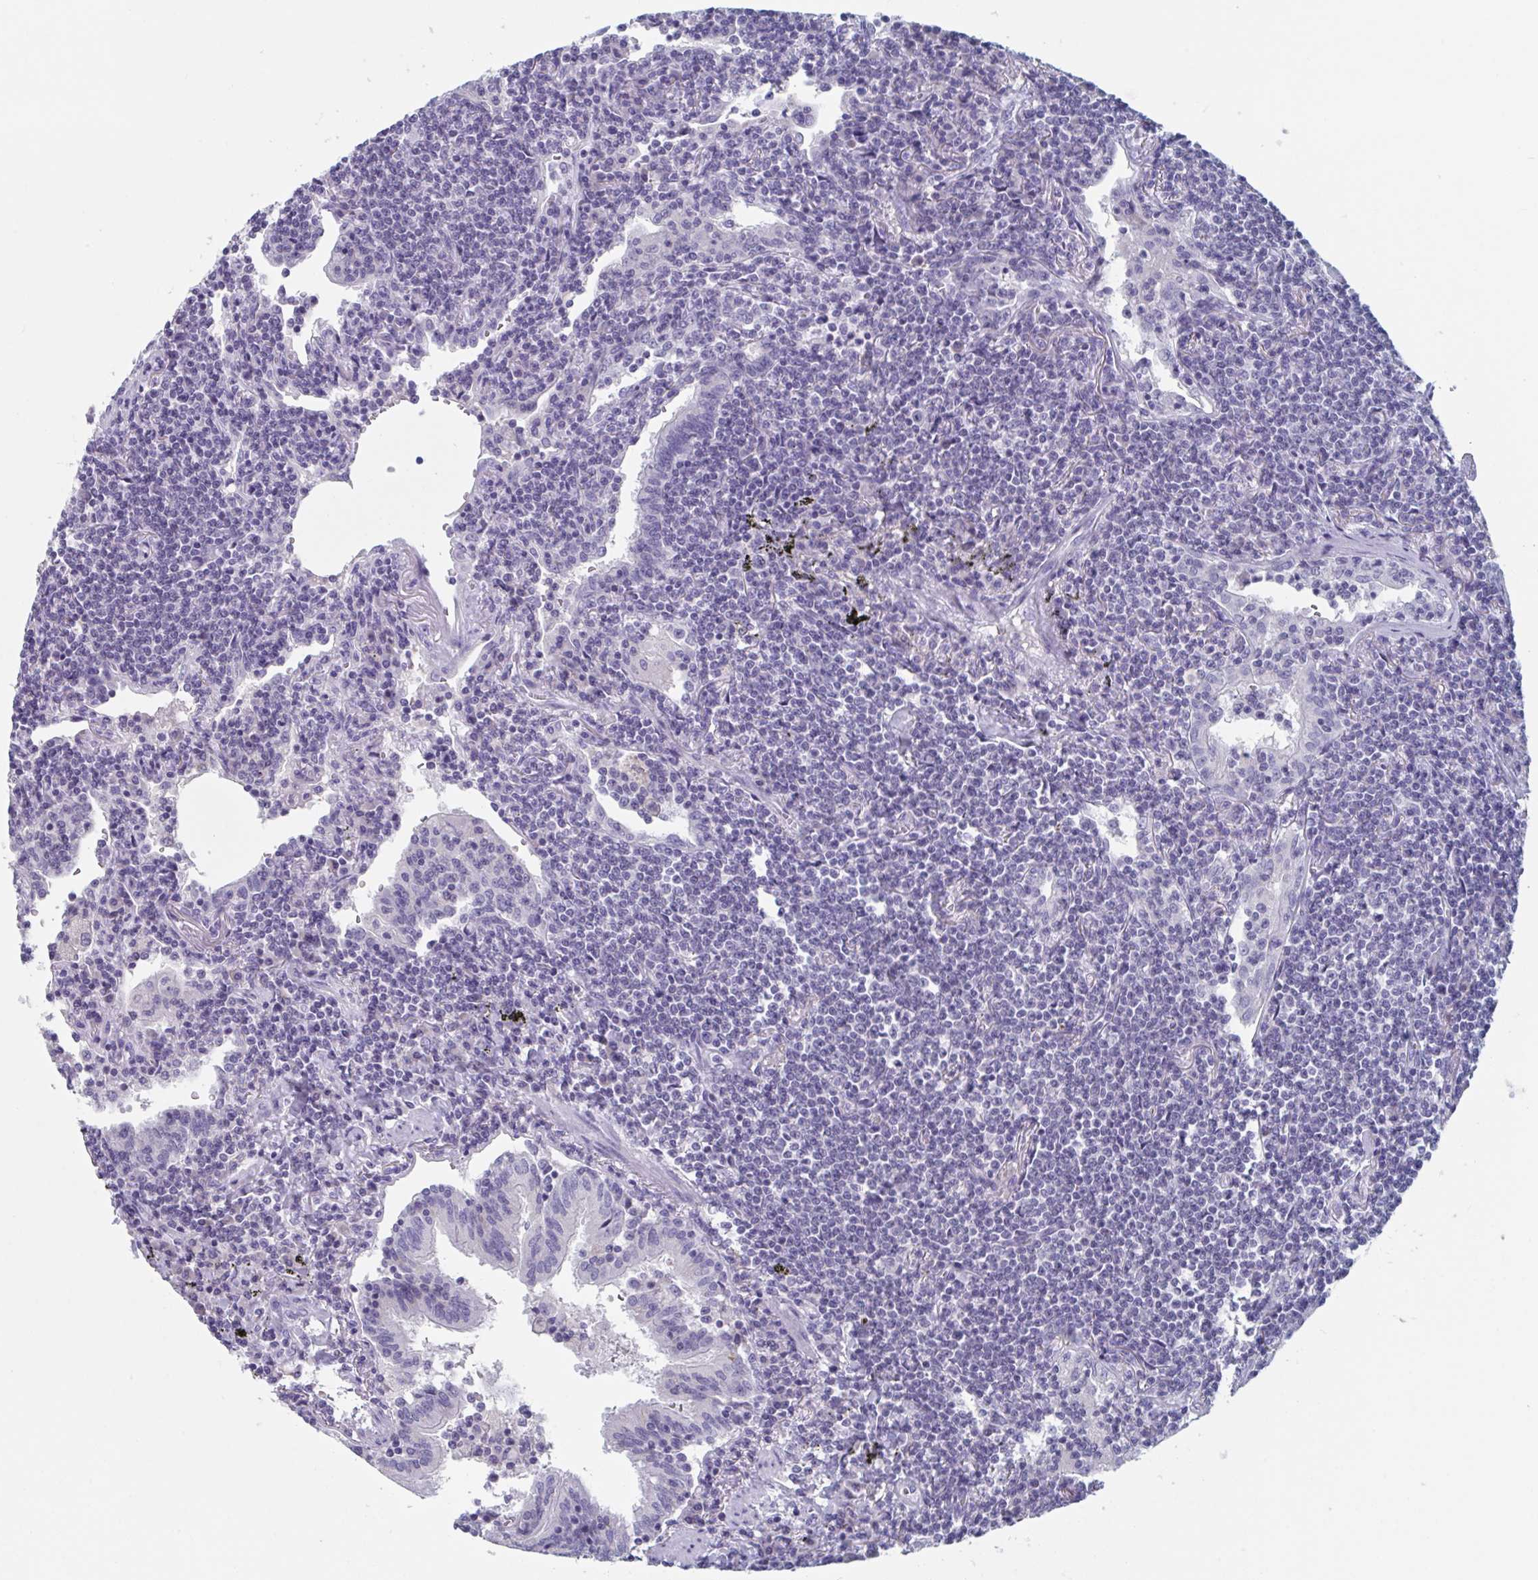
{"staining": {"intensity": "negative", "quantity": "none", "location": "none"}, "tissue": "lymphoma", "cell_type": "Tumor cells", "image_type": "cancer", "snomed": [{"axis": "morphology", "description": "Malignant lymphoma, non-Hodgkin's type, Low grade"}, {"axis": "topography", "description": "Lung"}], "caption": "There is no significant staining in tumor cells of lymphoma.", "gene": "NDUFC2", "patient": {"sex": "female", "age": 71}}